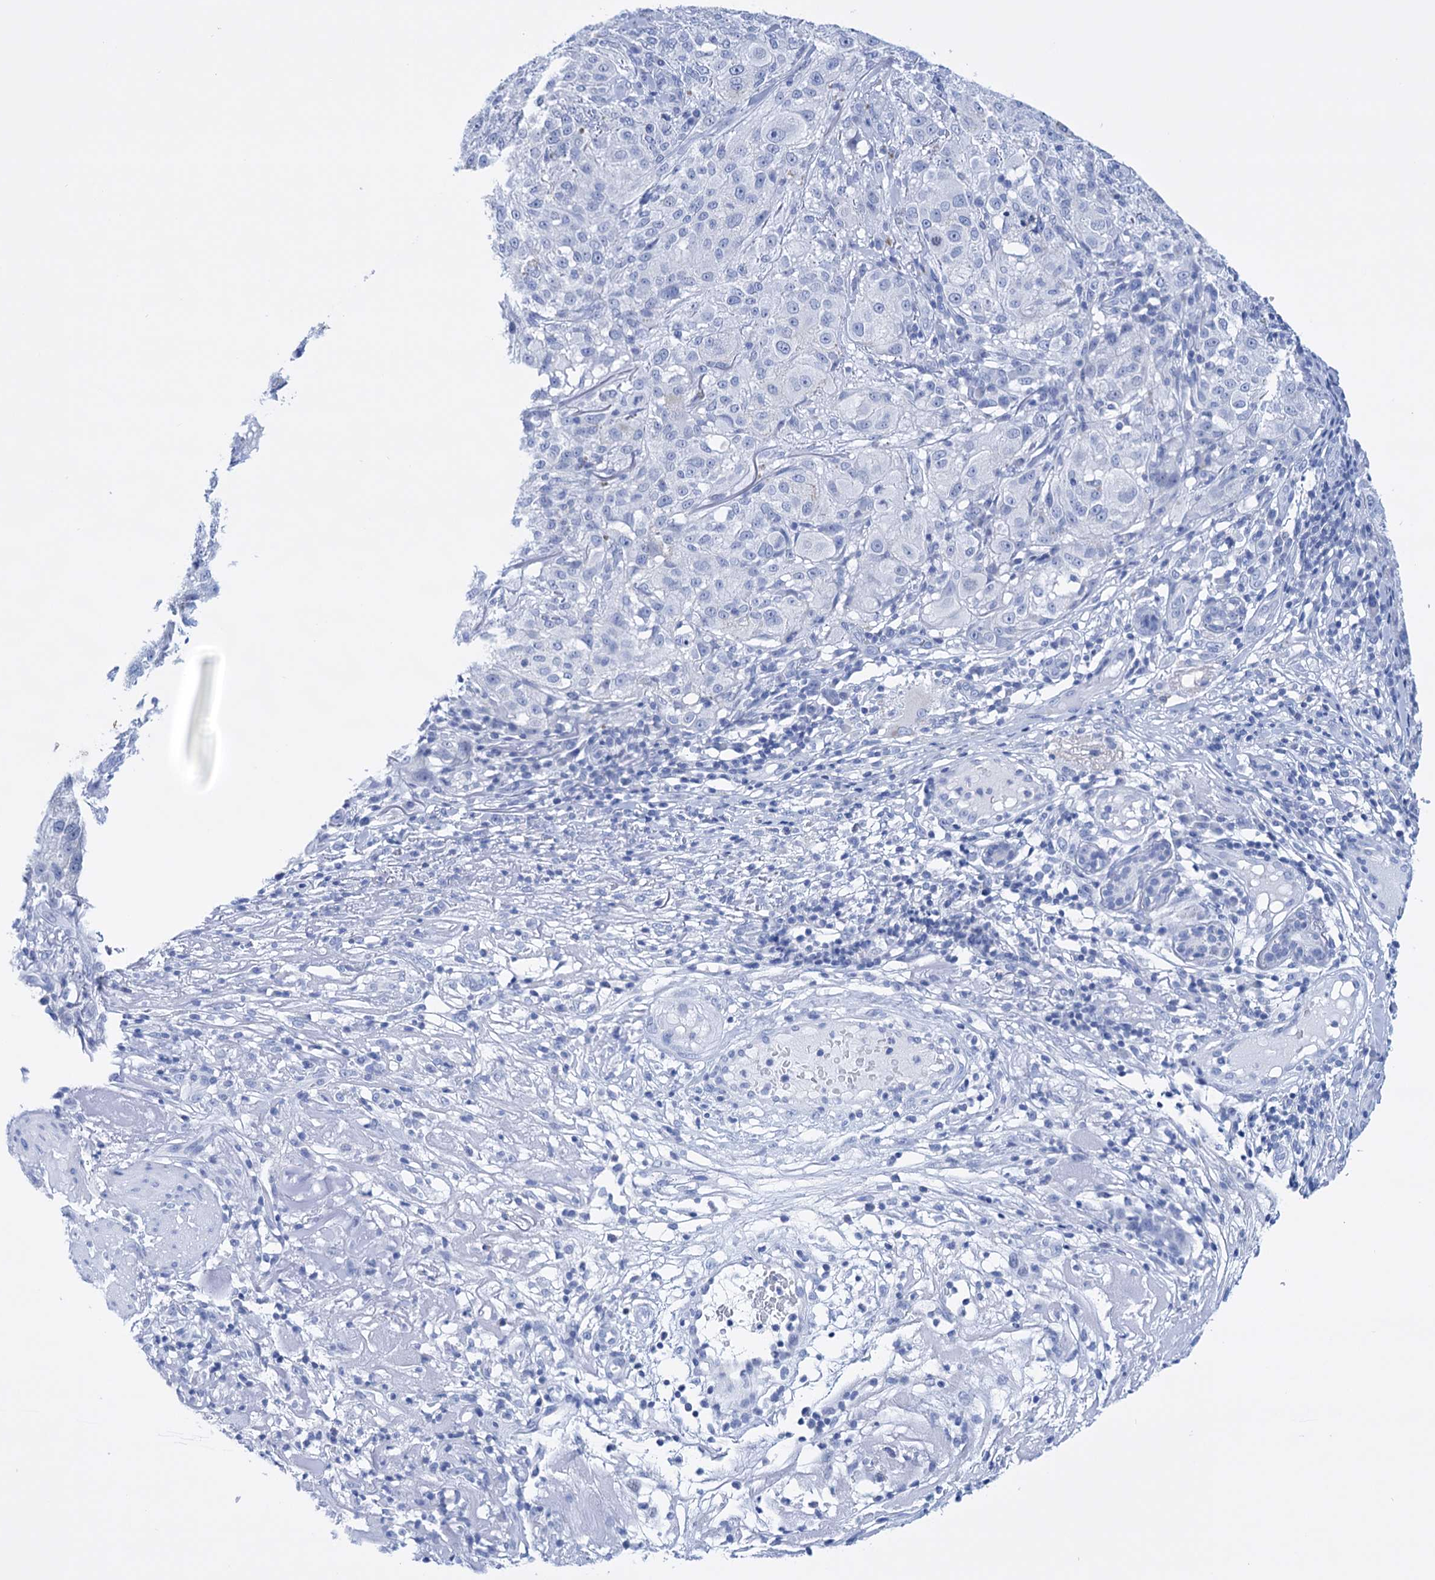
{"staining": {"intensity": "negative", "quantity": "none", "location": "none"}, "tissue": "melanoma", "cell_type": "Tumor cells", "image_type": "cancer", "snomed": [{"axis": "morphology", "description": "Necrosis, NOS"}, {"axis": "morphology", "description": "Malignant melanoma, NOS"}, {"axis": "topography", "description": "Skin"}], "caption": "Human melanoma stained for a protein using immunohistochemistry displays no expression in tumor cells.", "gene": "FBXW12", "patient": {"sex": "female", "age": 87}}